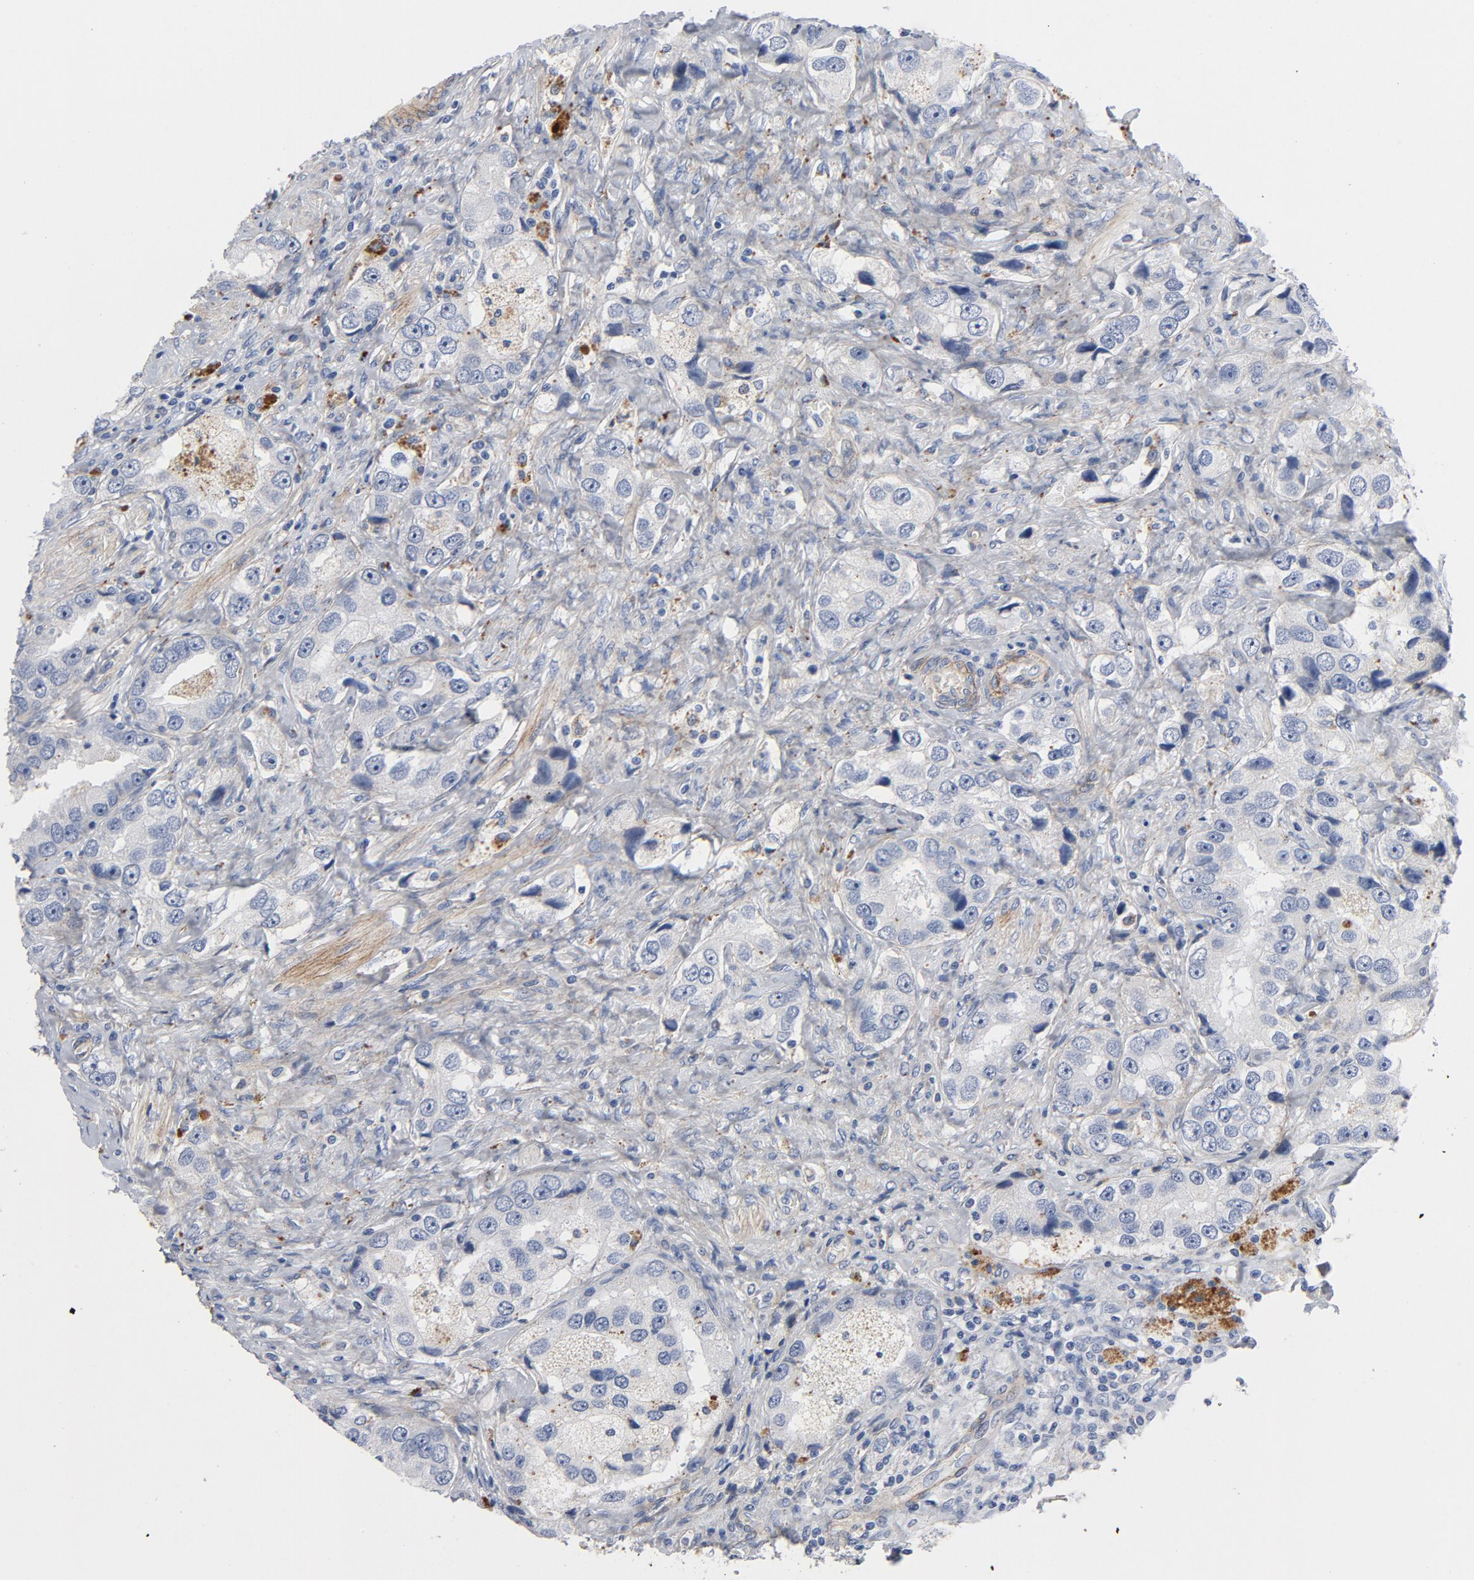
{"staining": {"intensity": "negative", "quantity": "none", "location": "none"}, "tissue": "prostate cancer", "cell_type": "Tumor cells", "image_type": "cancer", "snomed": [{"axis": "morphology", "description": "Adenocarcinoma, High grade"}, {"axis": "topography", "description": "Prostate"}], "caption": "High power microscopy histopathology image of an immunohistochemistry (IHC) micrograph of prostate cancer (adenocarcinoma (high-grade)), revealing no significant positivity in tumor cells.", "gene": "LAMC1", "patient": {"sex": "male", "age": 63}}